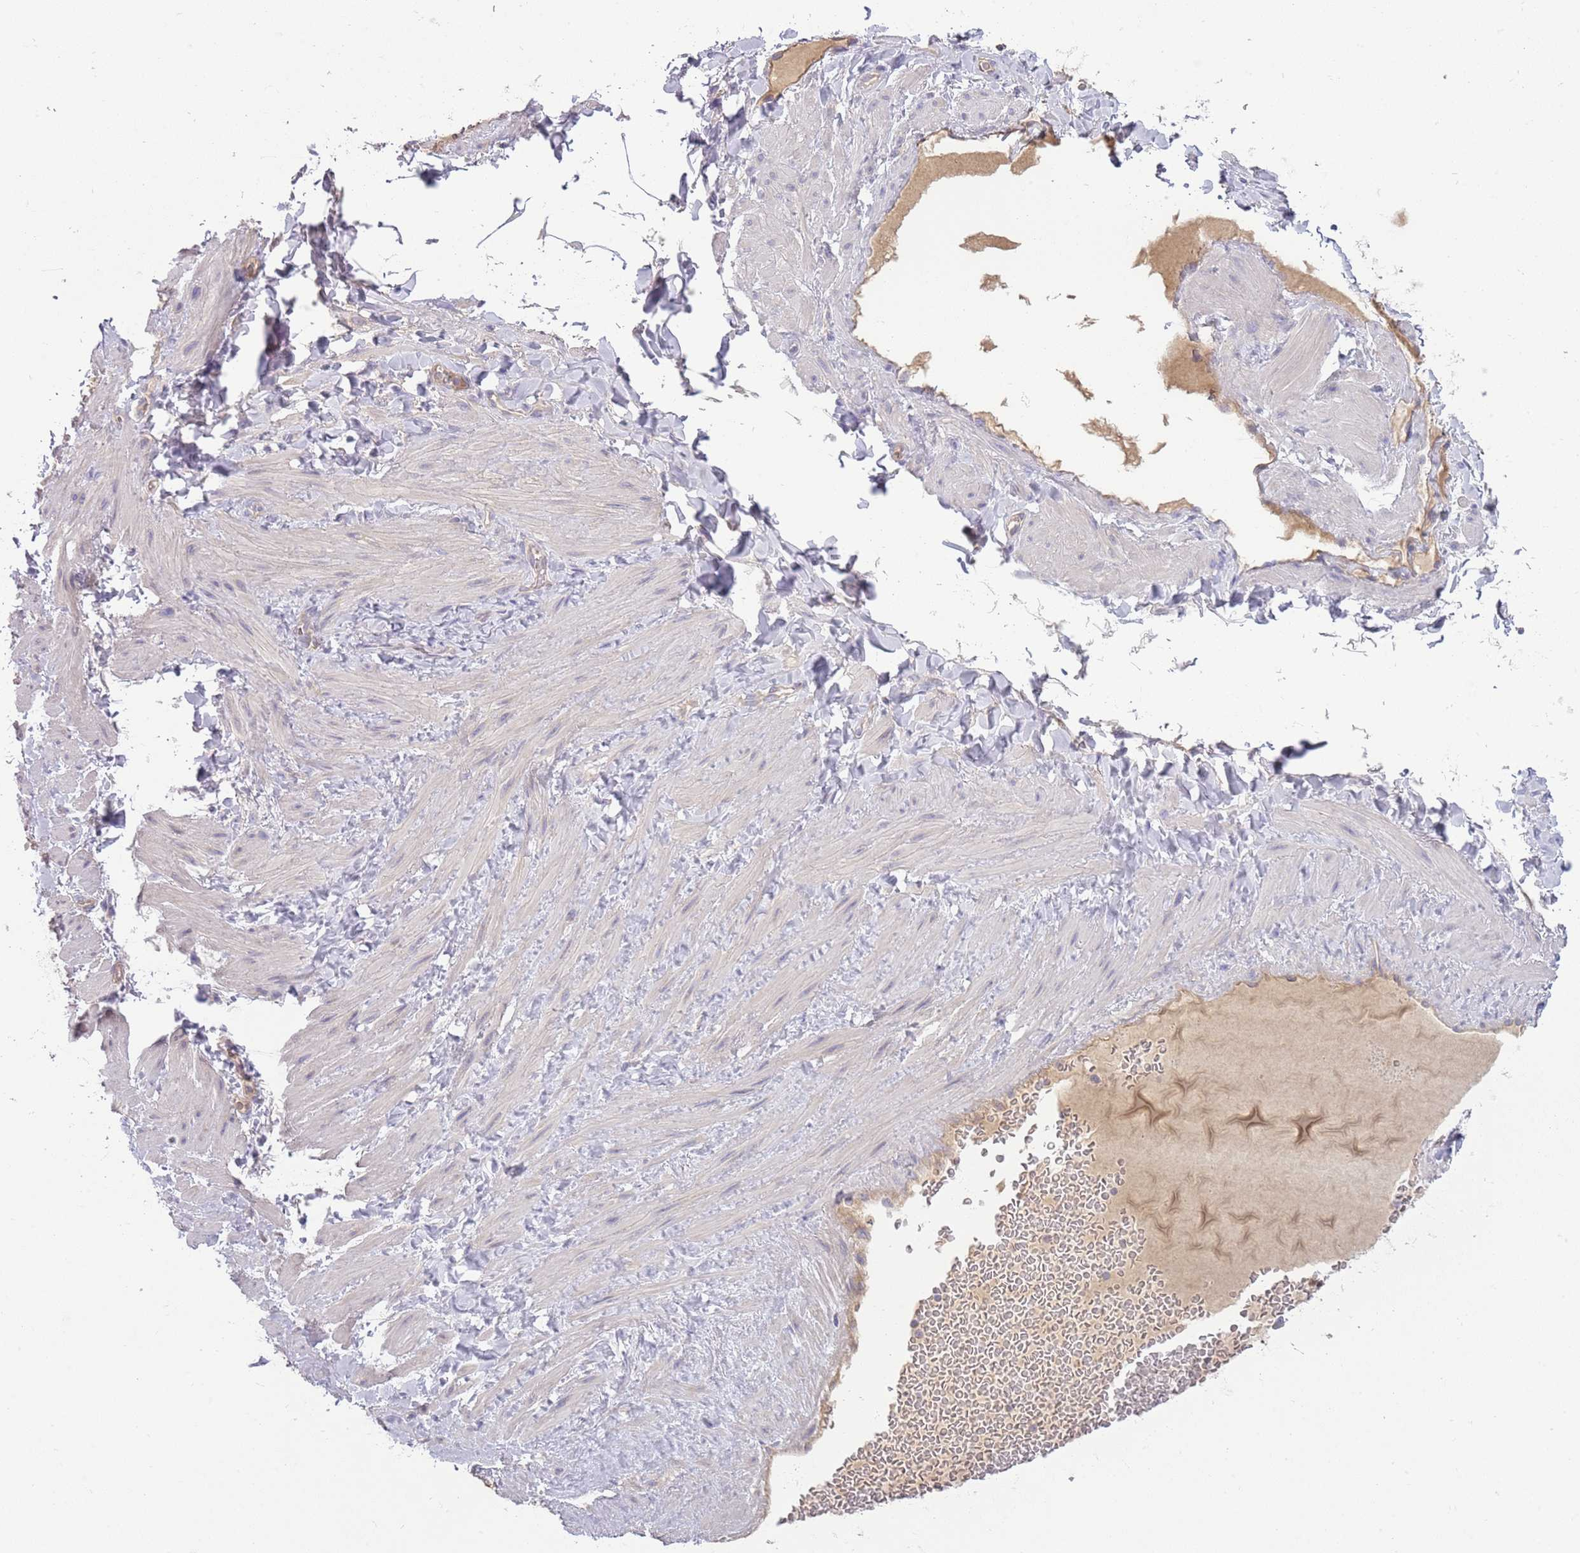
{"staining": {"intensity": "negative", "quantity": "none", "location": "none"}, "tissue": "adipose tissue", "cell_type": "Adipocytes", "image_type": "normal", "snomed": [{"axis": "morphology", "description": "Normal tissue, NOS"}, {"axis": "topography", "description": "Soft tissue"}, {"axis": "topography", "description": "Vascular tissue"}], "caption": "DAB immunohistochemical staining of unremarkable human adipose tissue shows no significant staining in adipocytes. The staining was performed using DAB to visualize the protein expression in brown, while the nuclei were stained in blue with hematoxylin (Magnification: 20x).", "gene": "SKOR2", "patient": {"sex": "male", "age": 54}}